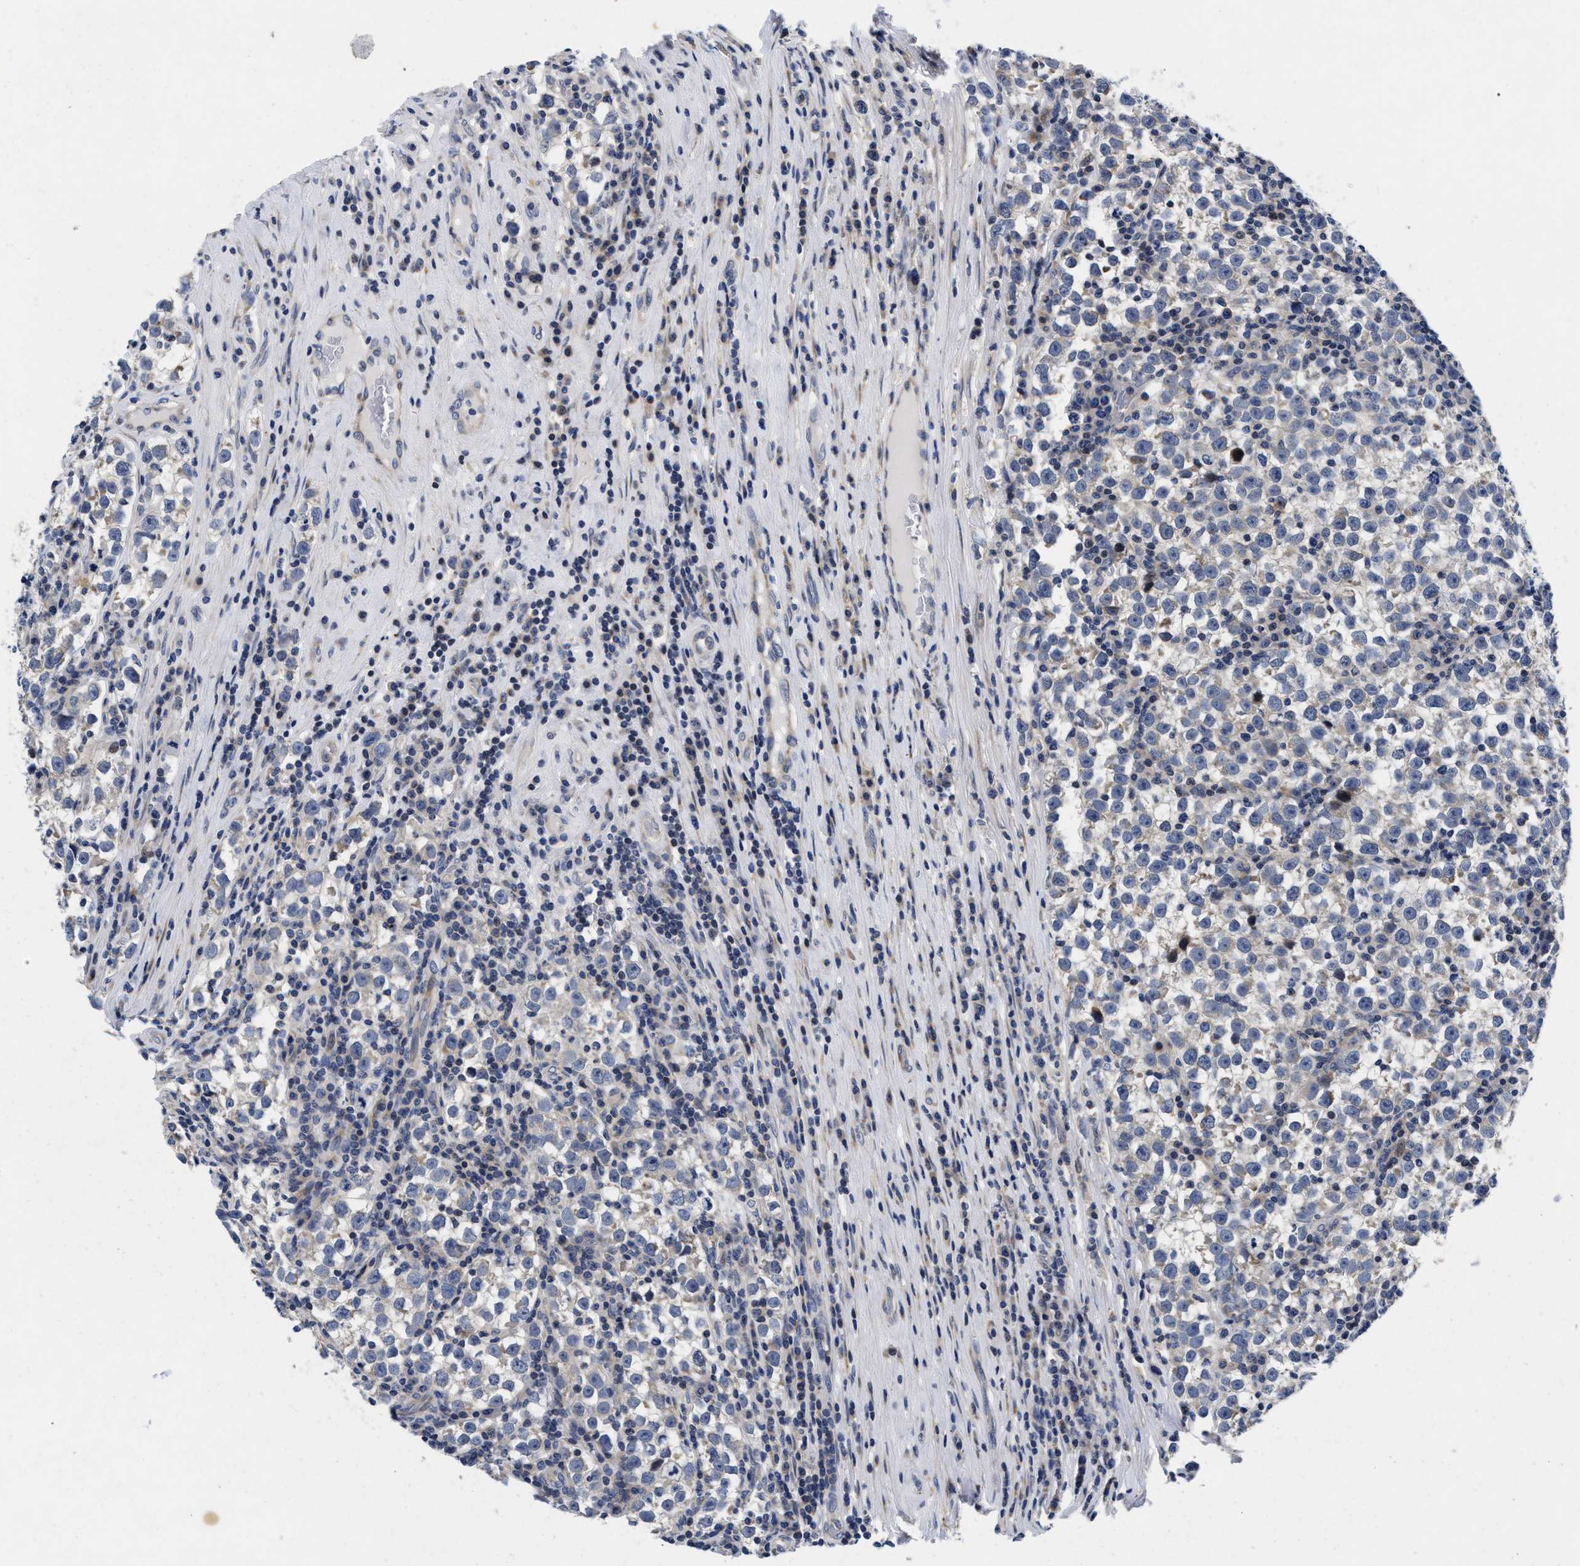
{"staining": {"intensity": "negative", "quantity": "none", "location": "none"}, "tissue": "testis cancer", "cell_type": "Tumor cells", "image_type": "cancer", "snomed": [{"axis": "morphology", "description": "Normal tissue, NOS"}, {"axis": "morphology", "description": "Seminoma, NOS"}, {"axis": "topography", "description": "Testis"}], "caption": "Human testis cancer stained for a protein using immunohistochemistry reveals no expression in tumor cells.", "gene": "LAD1", "patient": {"sex": "male", "age": 43}}